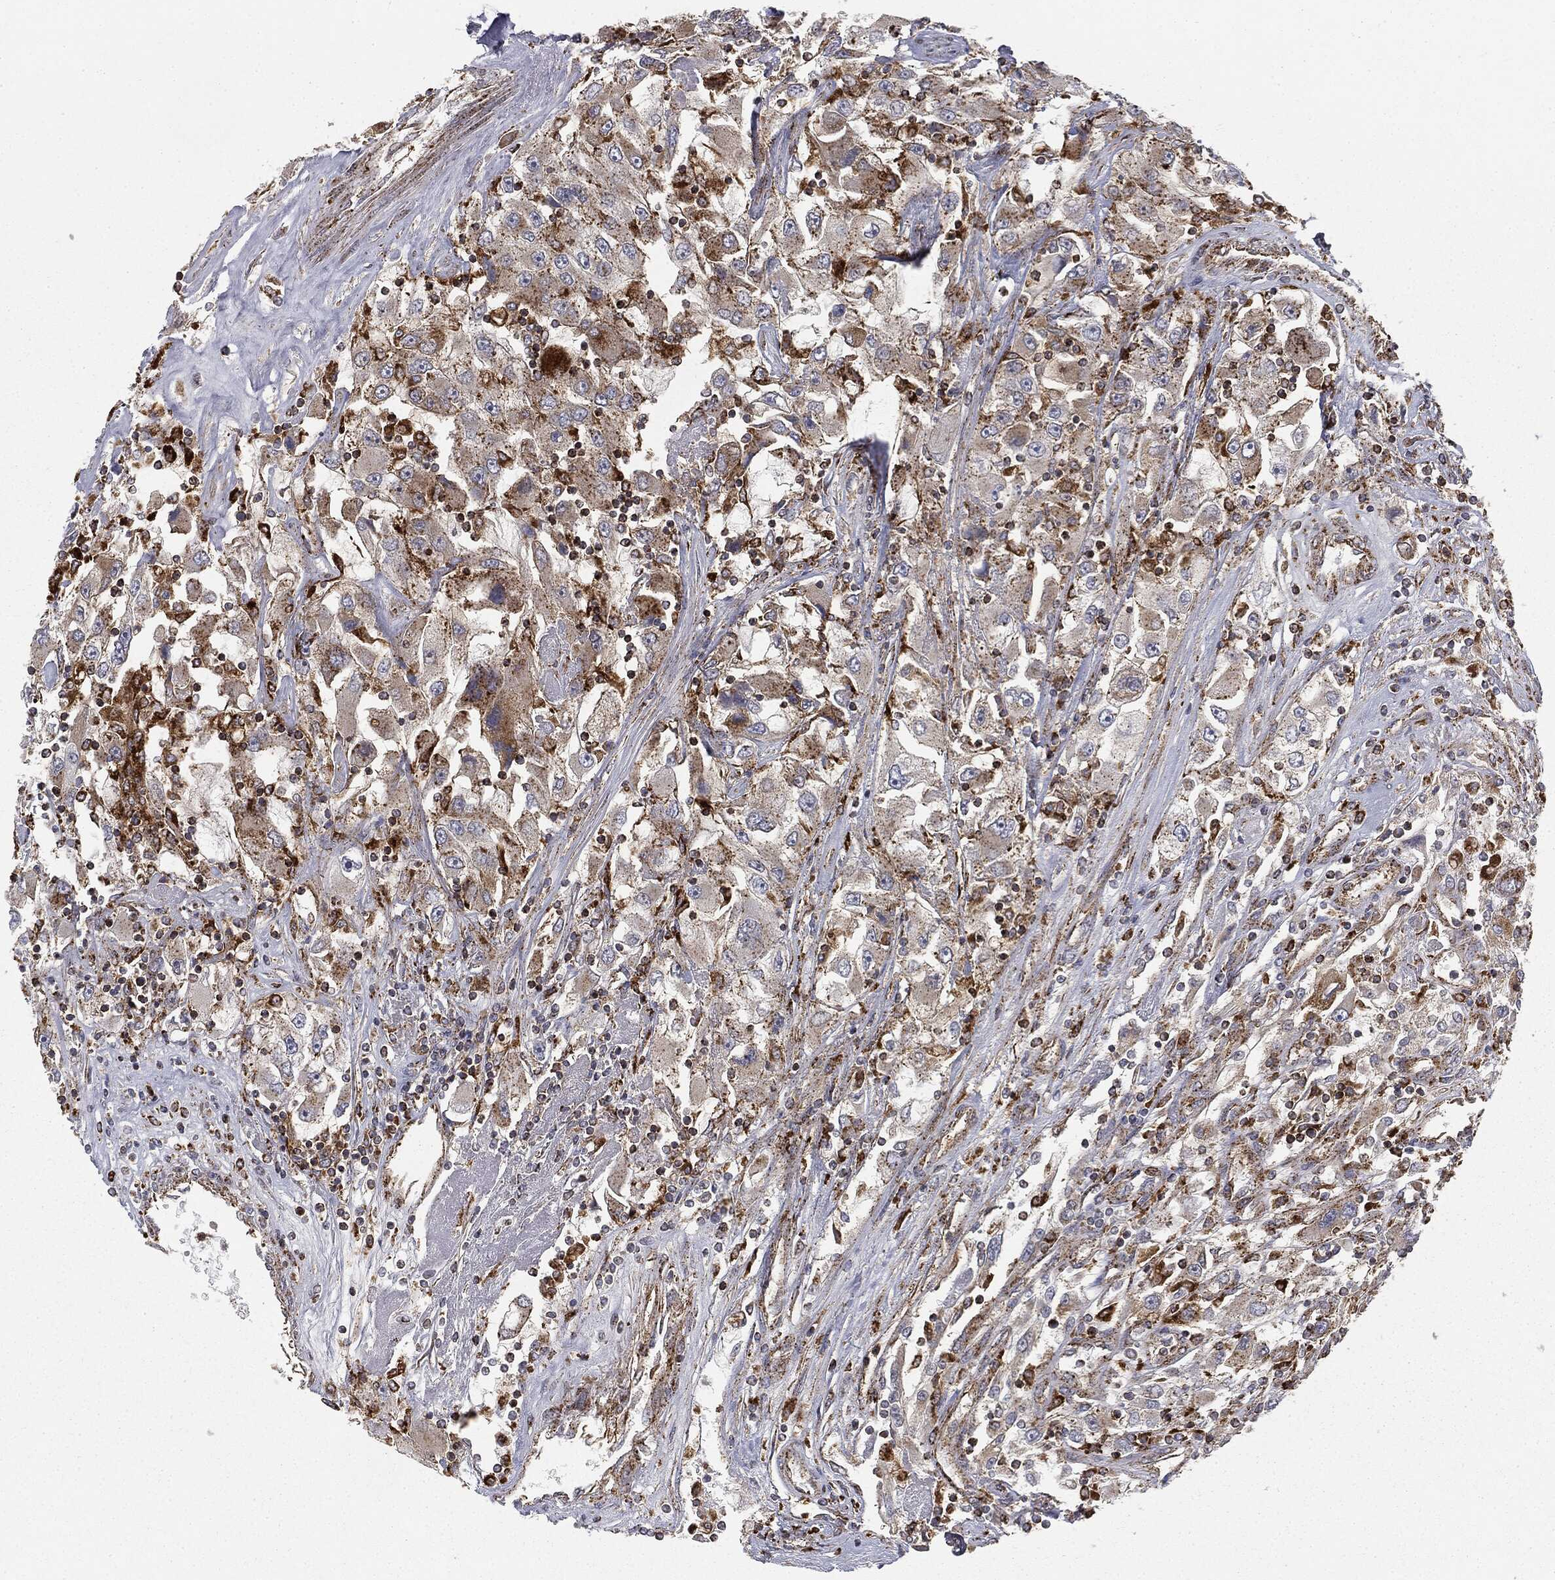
{"staining": {"intensity": "moderate", "quantity": "<25%", "location": "cytoplasmic/membranous"}, "tissue": "renal cancer", "cell_type": "Tumor cells", "image_type": "cancer", "snomed": [{"axis": "morphology", "description": "Adenocarcinoma, NOS"}, {"axis": "topography", "description": "Kidney"}], "caption": "This is an image of immunohistochemistry (IHC) staining of renal cancer (adenocarcinoma), which shows moderate staining in the cytoplasmic/membranous of tumor cells.", "gene": "CTSA", "patient": {"sex": "female", "age": 52}}